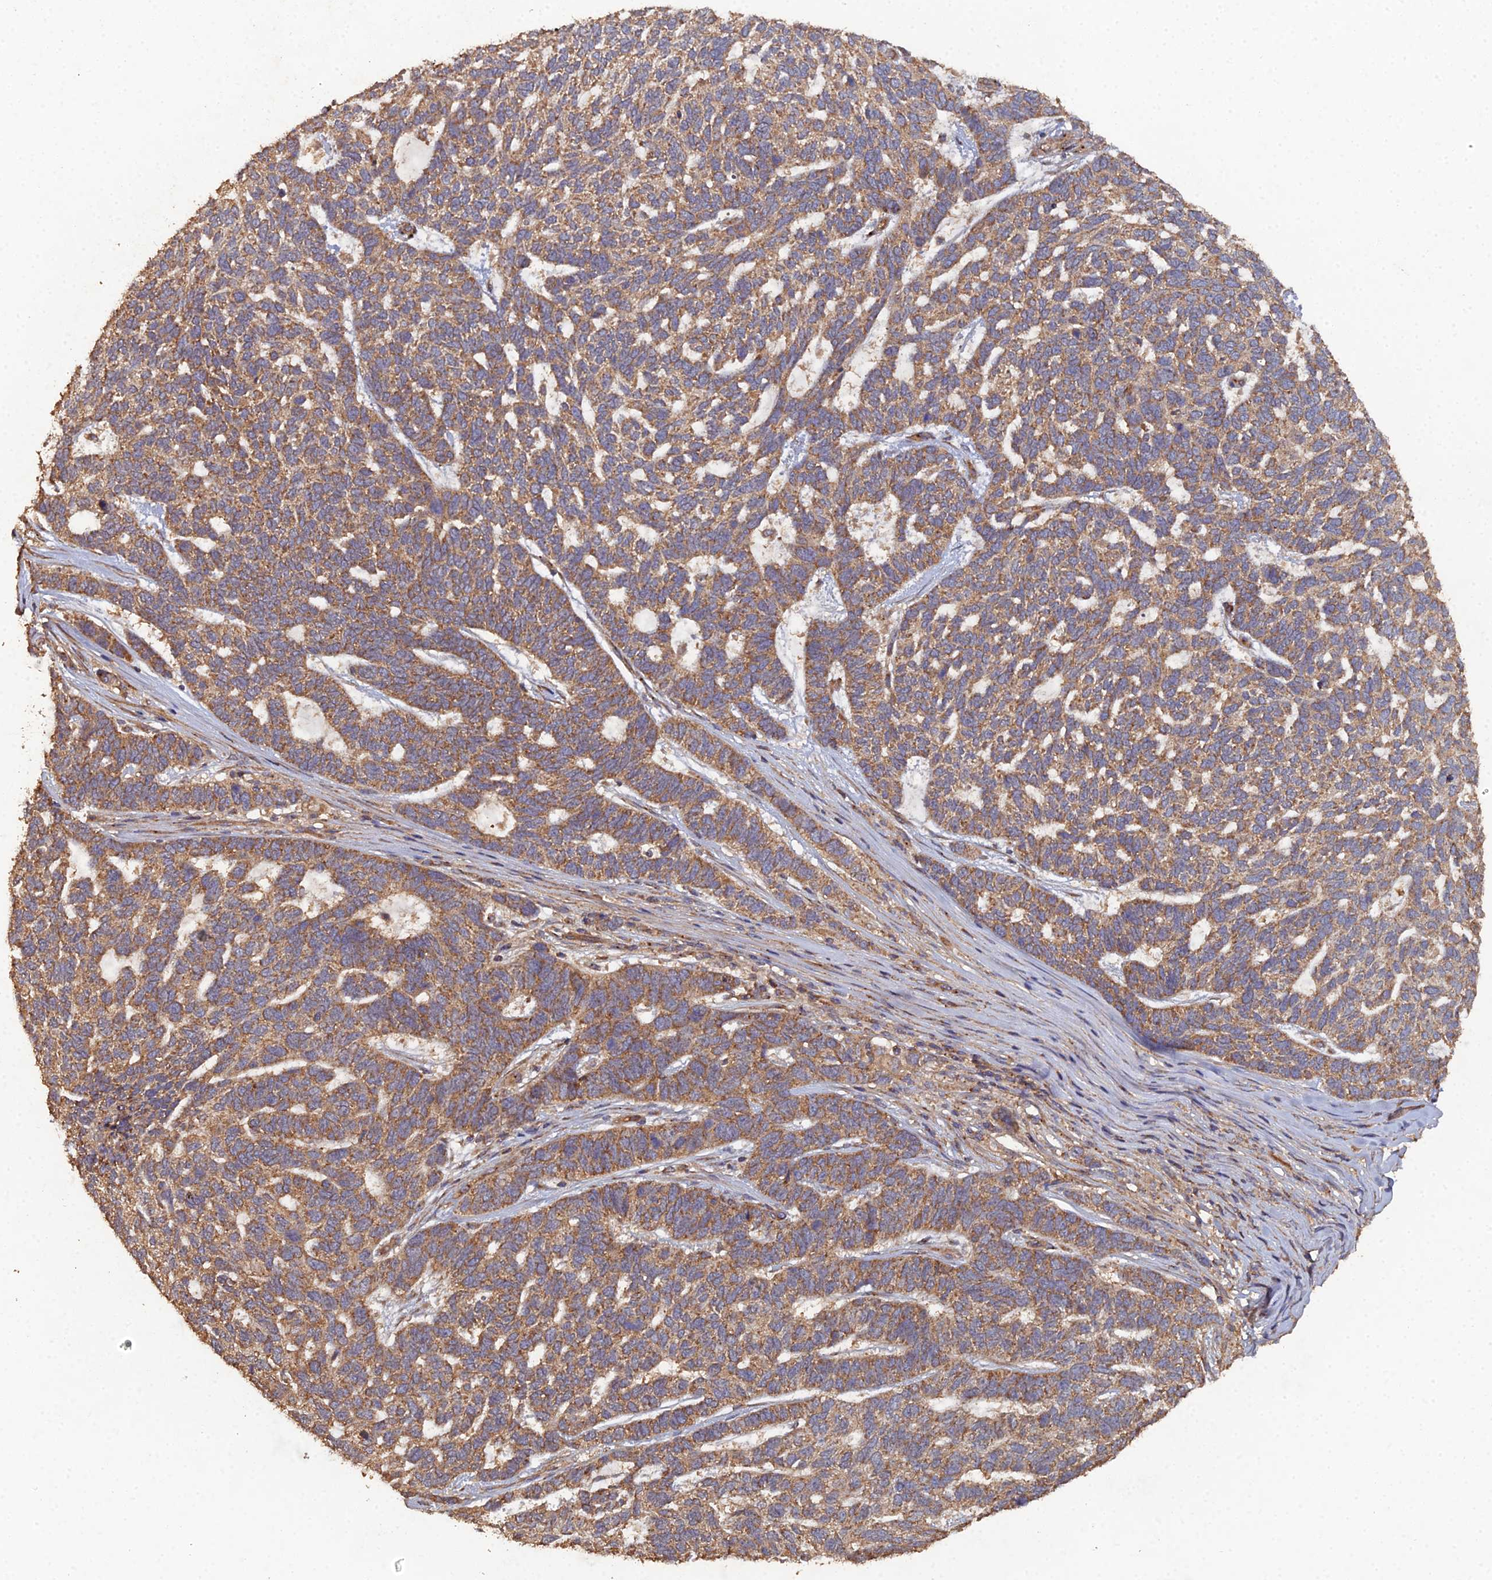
{"staining": {"intensity": "moderate", "quantity": ">75%", "location": "cytoplasmic/membranous"}, "tissue": "skin cancer", "cell_type": "Tumor cells", "image_type": "cancer", "snomed": [{"axis": "morphology", "description": "Basal cell carcinoma"}, {"axis": "topography", "description": "Skin"}], "caption": "Tumor cells exhibit moderate cytoplasmic/membranous staining in about >75% of cells in skin cancer. The staining is performed using DAB (3,3'-diaminobenzidine) brown chromogen to label protein expression. The nuclei are counter-stained blue using hematoxylin.", "gene": "SPANXN4", "patient": {"sex": "female", "age": 65}}